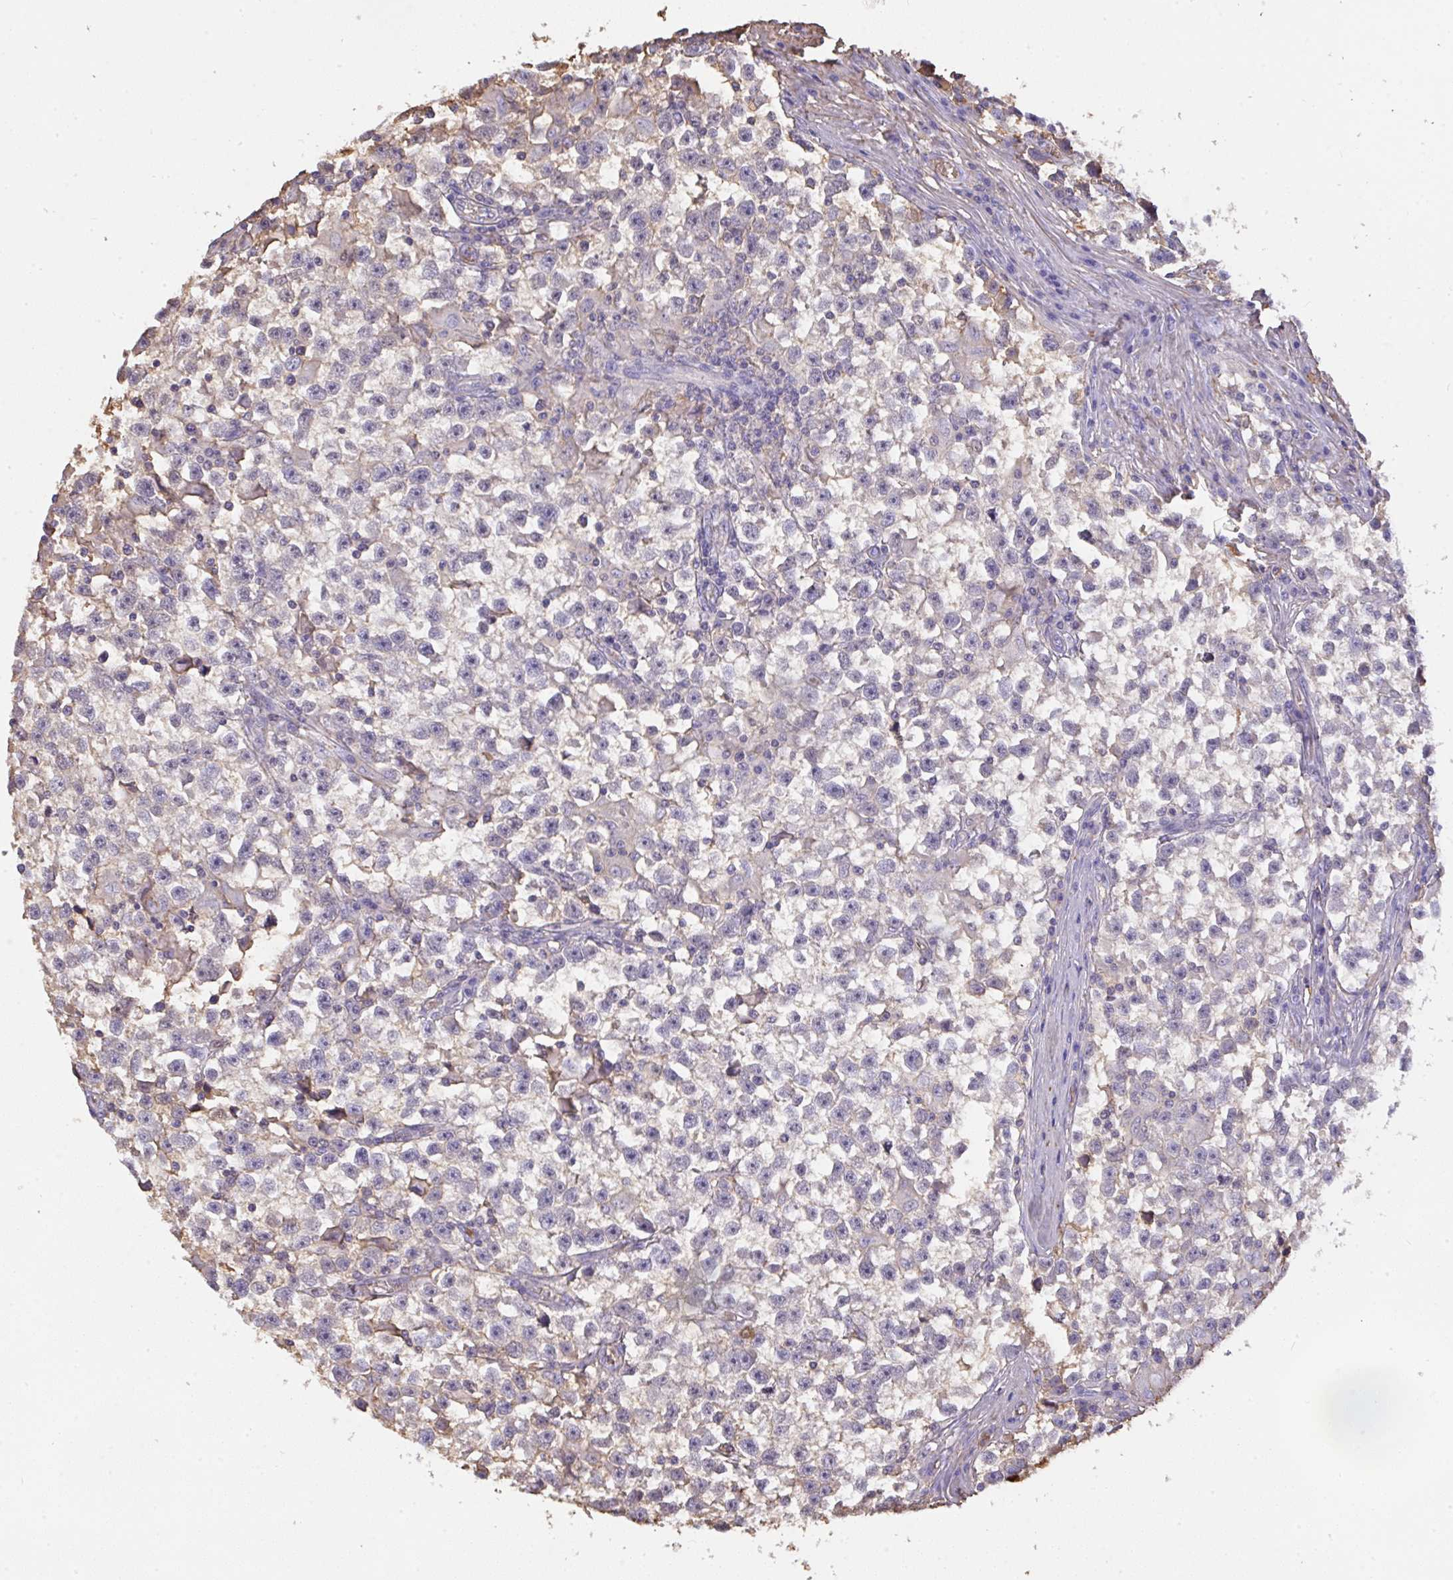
{"staining": {"intensity": "negative", "quantity": "none", "location": "none"}, "tissue": "testis cancer", "cell_type": "Tumor cells", "image_type": "cancer", "snomed": [{"axis": "morphology", "description": "Seminoma, NOS"}, {"axis": "topography", "description": "Testis"}], "caption": "Testis seminoma was stained to show a protein in brown. There is no significant positivity in tumor cells. The staining was performed using DAB (3,3'-diaminobenzidine) to visualize the protein expression in brown, while the nuclei were stained in blue with hematoxylin (Magnification: 20x).", "gene": "SMYD5", "patient": {"sex": "male", "age": 31}}